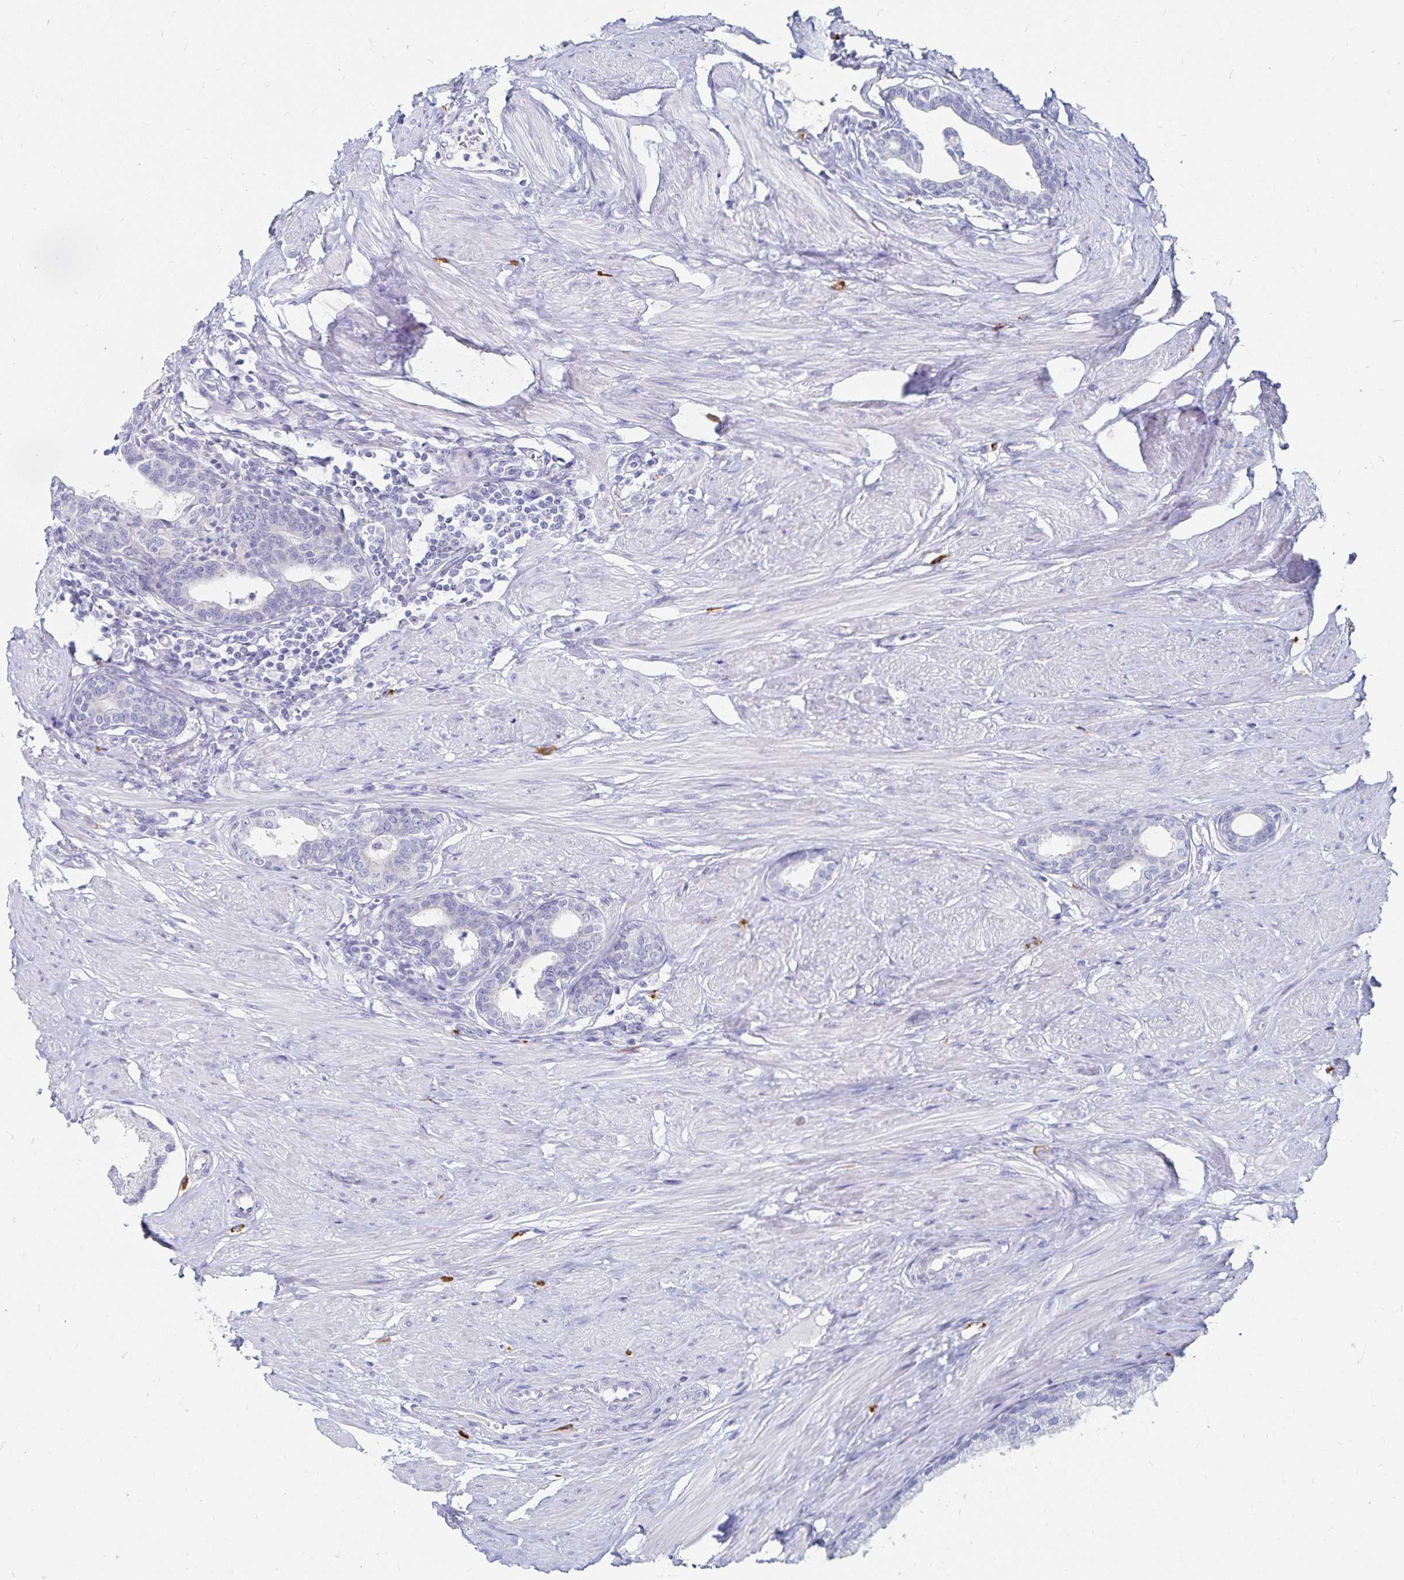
{"staining": {"intensity": "negative", "quantity": "none", "location": "none"}, "tissue": "prostate", "cell_type": "Glandular cells", "image_type": "normal", "snomed": [{"axis": "morphology", "description": "Normal tissue, NOS"}, {"axis": "topography", "description": "Prostate"}, {"axis": "topography", "description": "Peripheral nerve tissue"}], "caption": "Benign prostate was stained to show a protein in brown. There is no significant expression in glandular cells. Nuclei are stained in blue.", "gene": "TNIP1", "patient": {"sex": "male", "age": 55}}